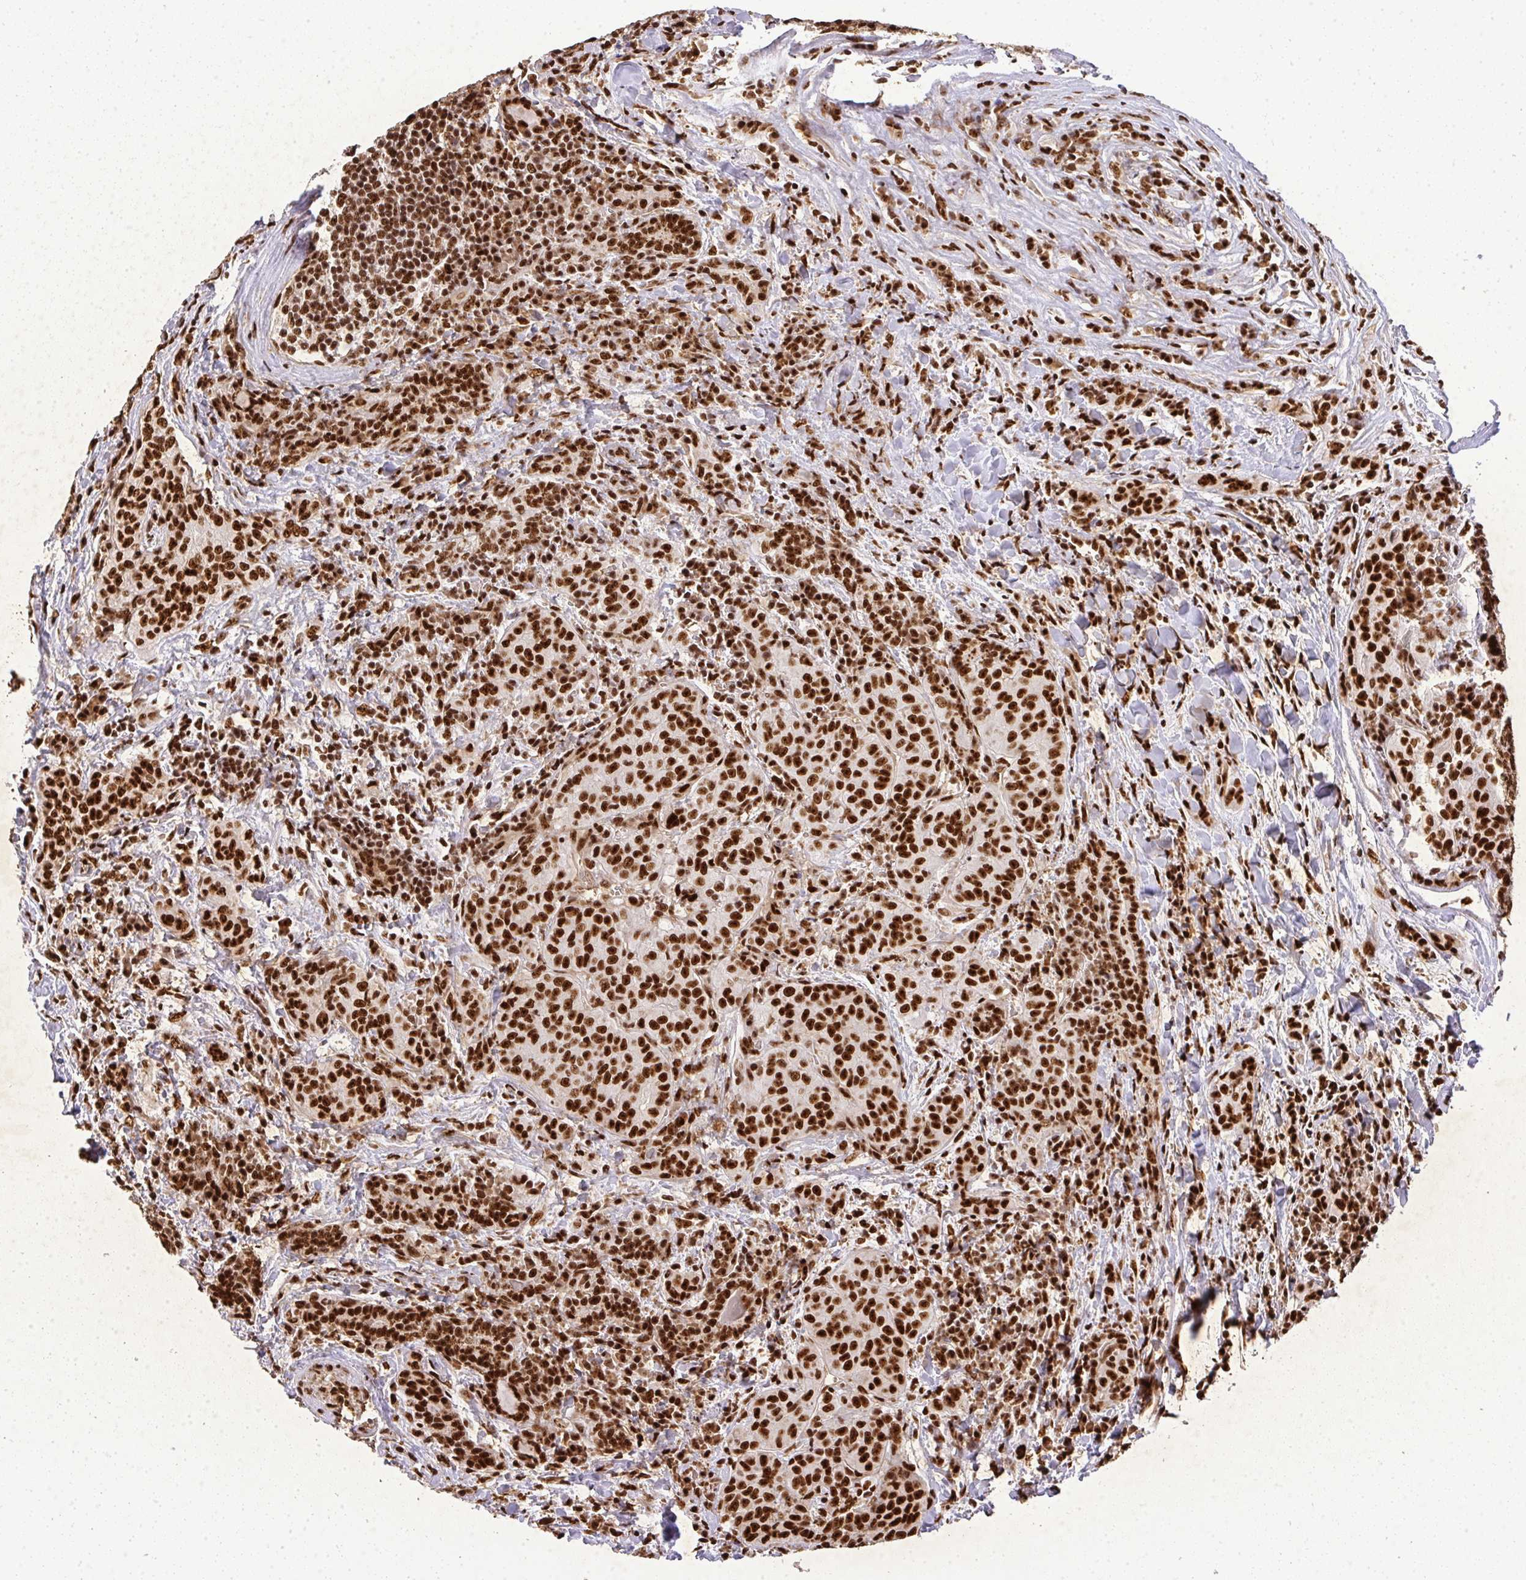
{"staining": {"intensity": "strong", "quantity": ">75%", "location": "nuclear"}, "tissue": "thyroid cancer", "cell_type": "Tumor cells", "image_type": "cancer", "snomed": [{"axis": "morphology", "description": "Papillary adenocarcinoma, NOS"}, {"axis": "topography", "description": "Thyroid gland"}], "caption": "Immunohistochemistry of papillary adenocarcinoma (thyroid) reveals high levels of strong nuclear expression in approximately >75% of tumor cells.", "gene": "U2AF1", "patient": {"sex": "female", "age": 30}}